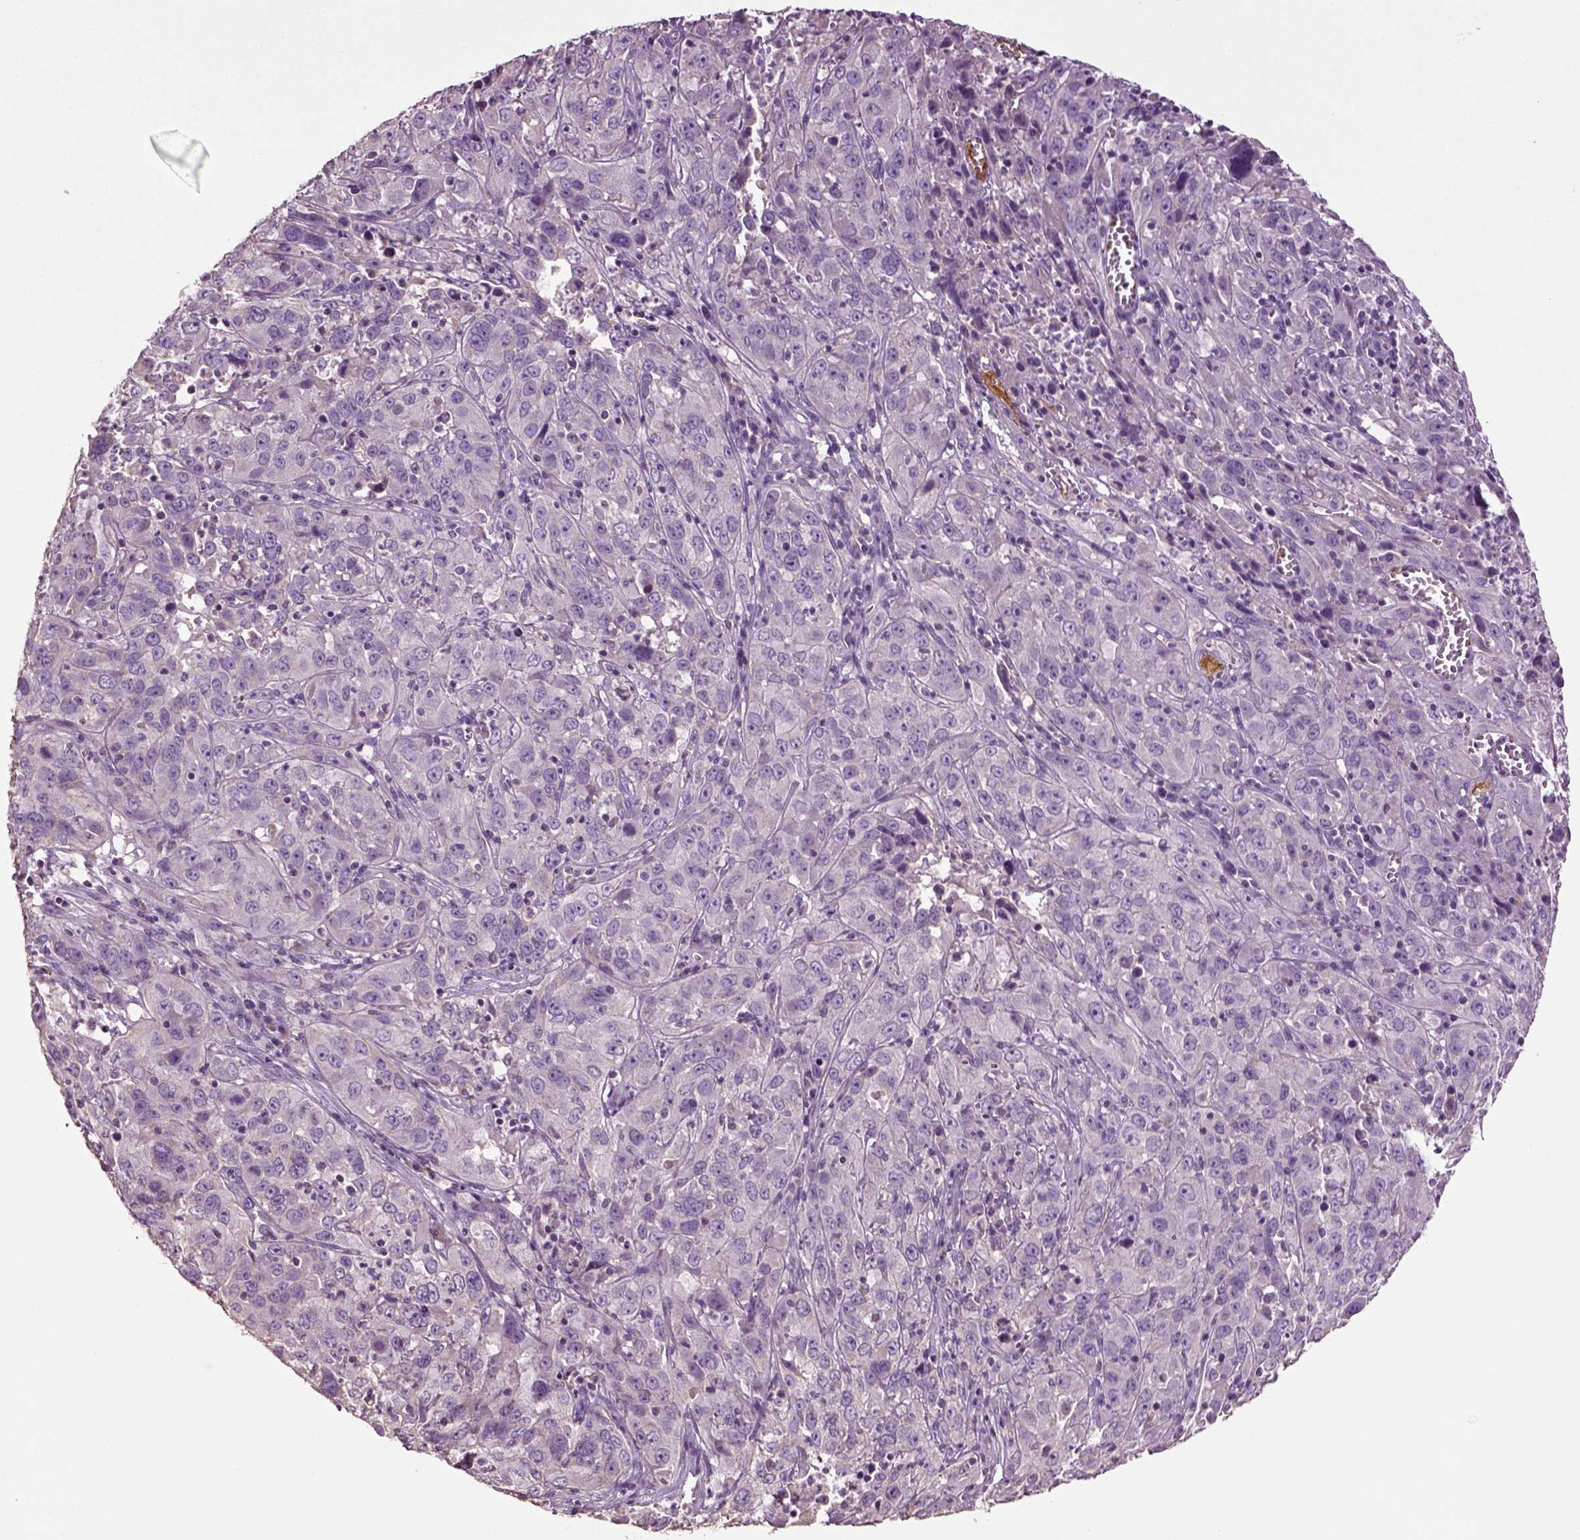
{"staining": {"intensity": "negative", "quantity": "none", "location": "none"}, "tissue": "cervical cancer", "cell_type": "Tumor cells", "image_type": "cancer", "snomed": [{"axis": "morphology", "description": "Squamous cell carcinoma, NOS"}, {"axis": "topography", "description": "Cervix"}], "caption": "Immunohistochemistry (IHC) photomicrograph of neoplastic tissue: human cervical cancer stained with DAB exhibits no significant protein staining in tumor cells. (Brightfield microscopy of DAB IHC at high magnification).", "gene": "DEFB118", "patient": {"sex": "female", "age": 32}}